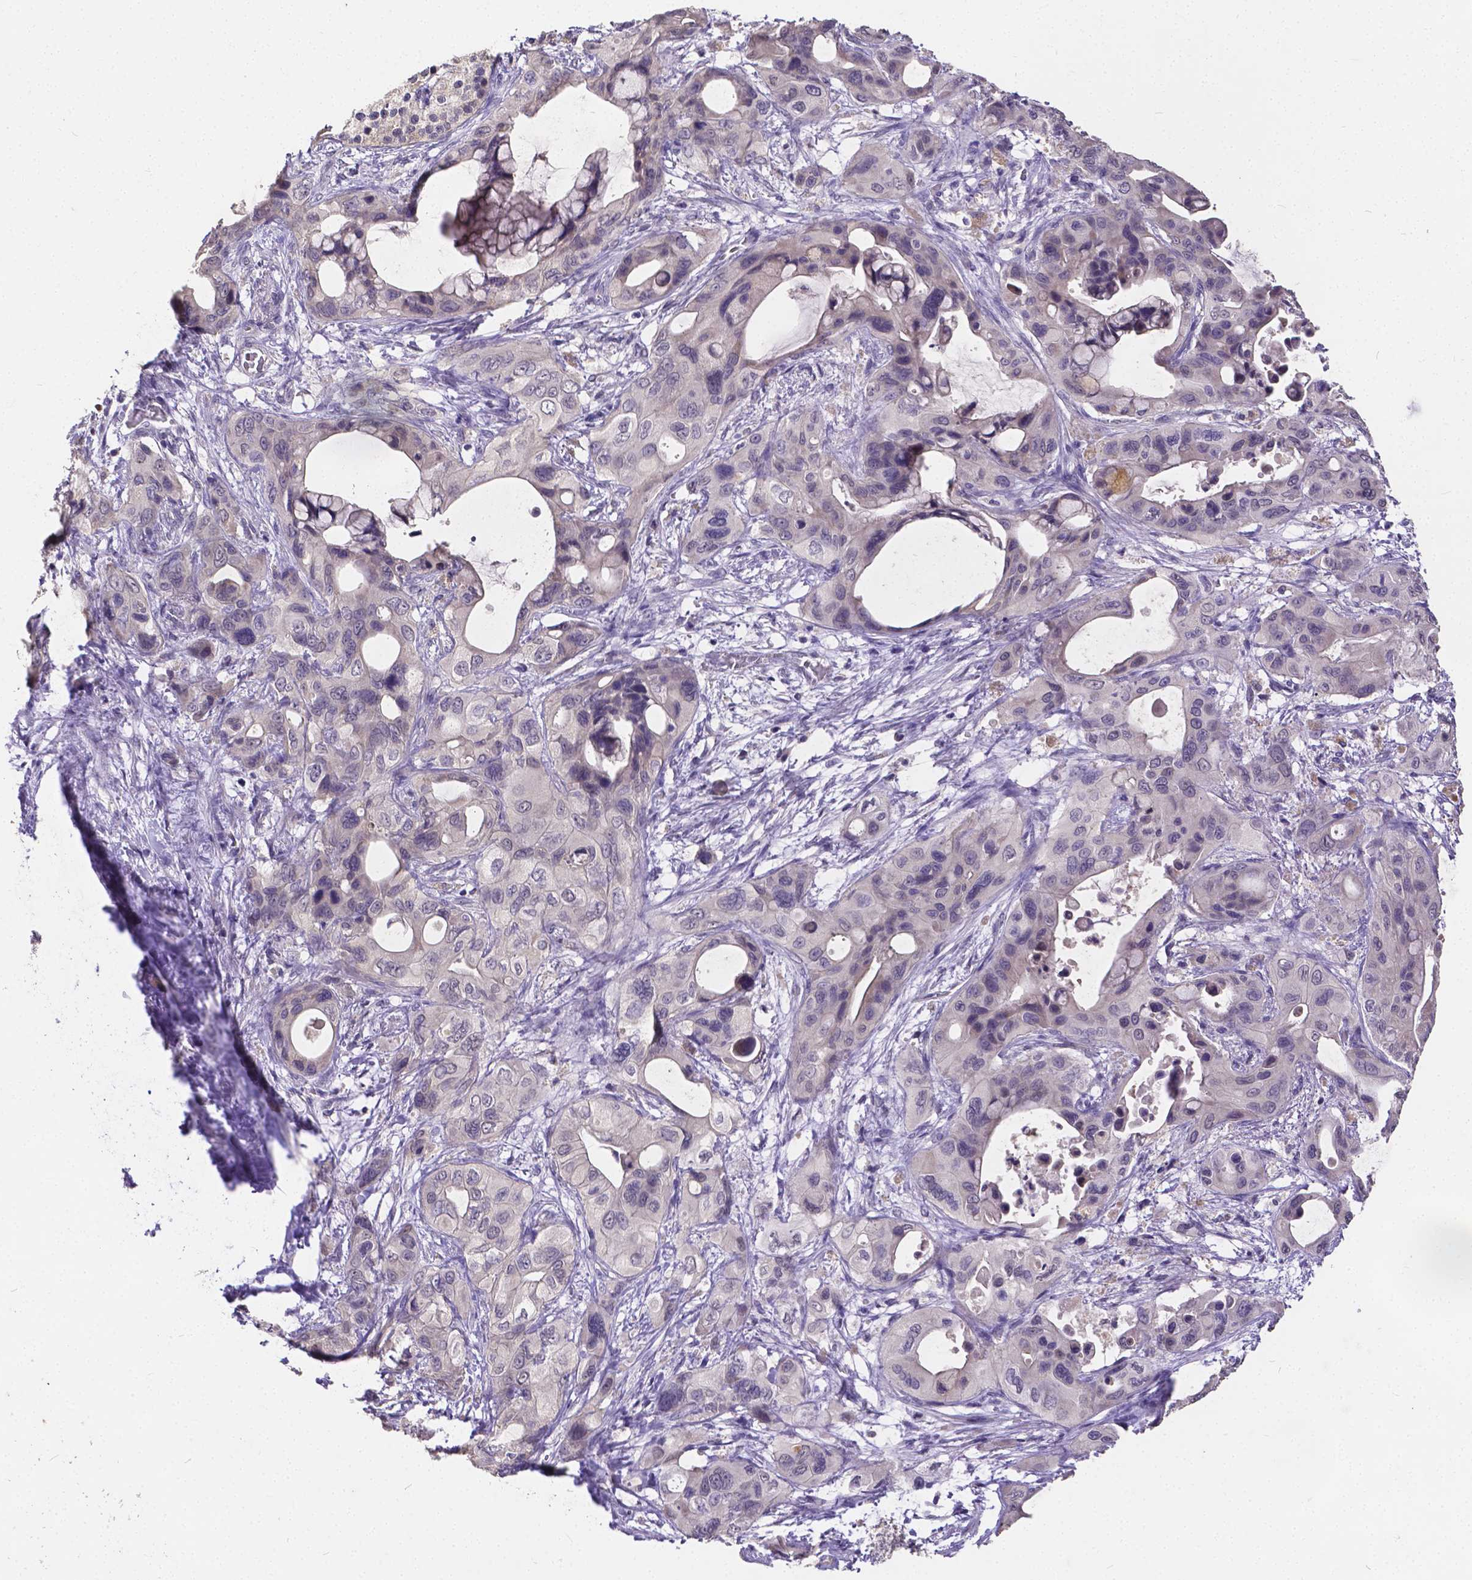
{"staining": {"intensity": "negative", "quantity": "none", "location": "none"}, "tissue": "pancreatic cancer", "cell_type": "Tumor cells", "image_type": "cancer", "snomed": [{"axis": "morphology", "description": "Adenocarcinoma, NOS"}, {"axis": "topography", "description": "Pancreas"}], "caption": "High power microscopy photomicrograph of an immunohistochemistry image of pancreatic adenocarcinoma, revealing no significant staining in tumor cells.", "gene": "CTNNA2", "patient": {"sex": "male", "age": 71}}